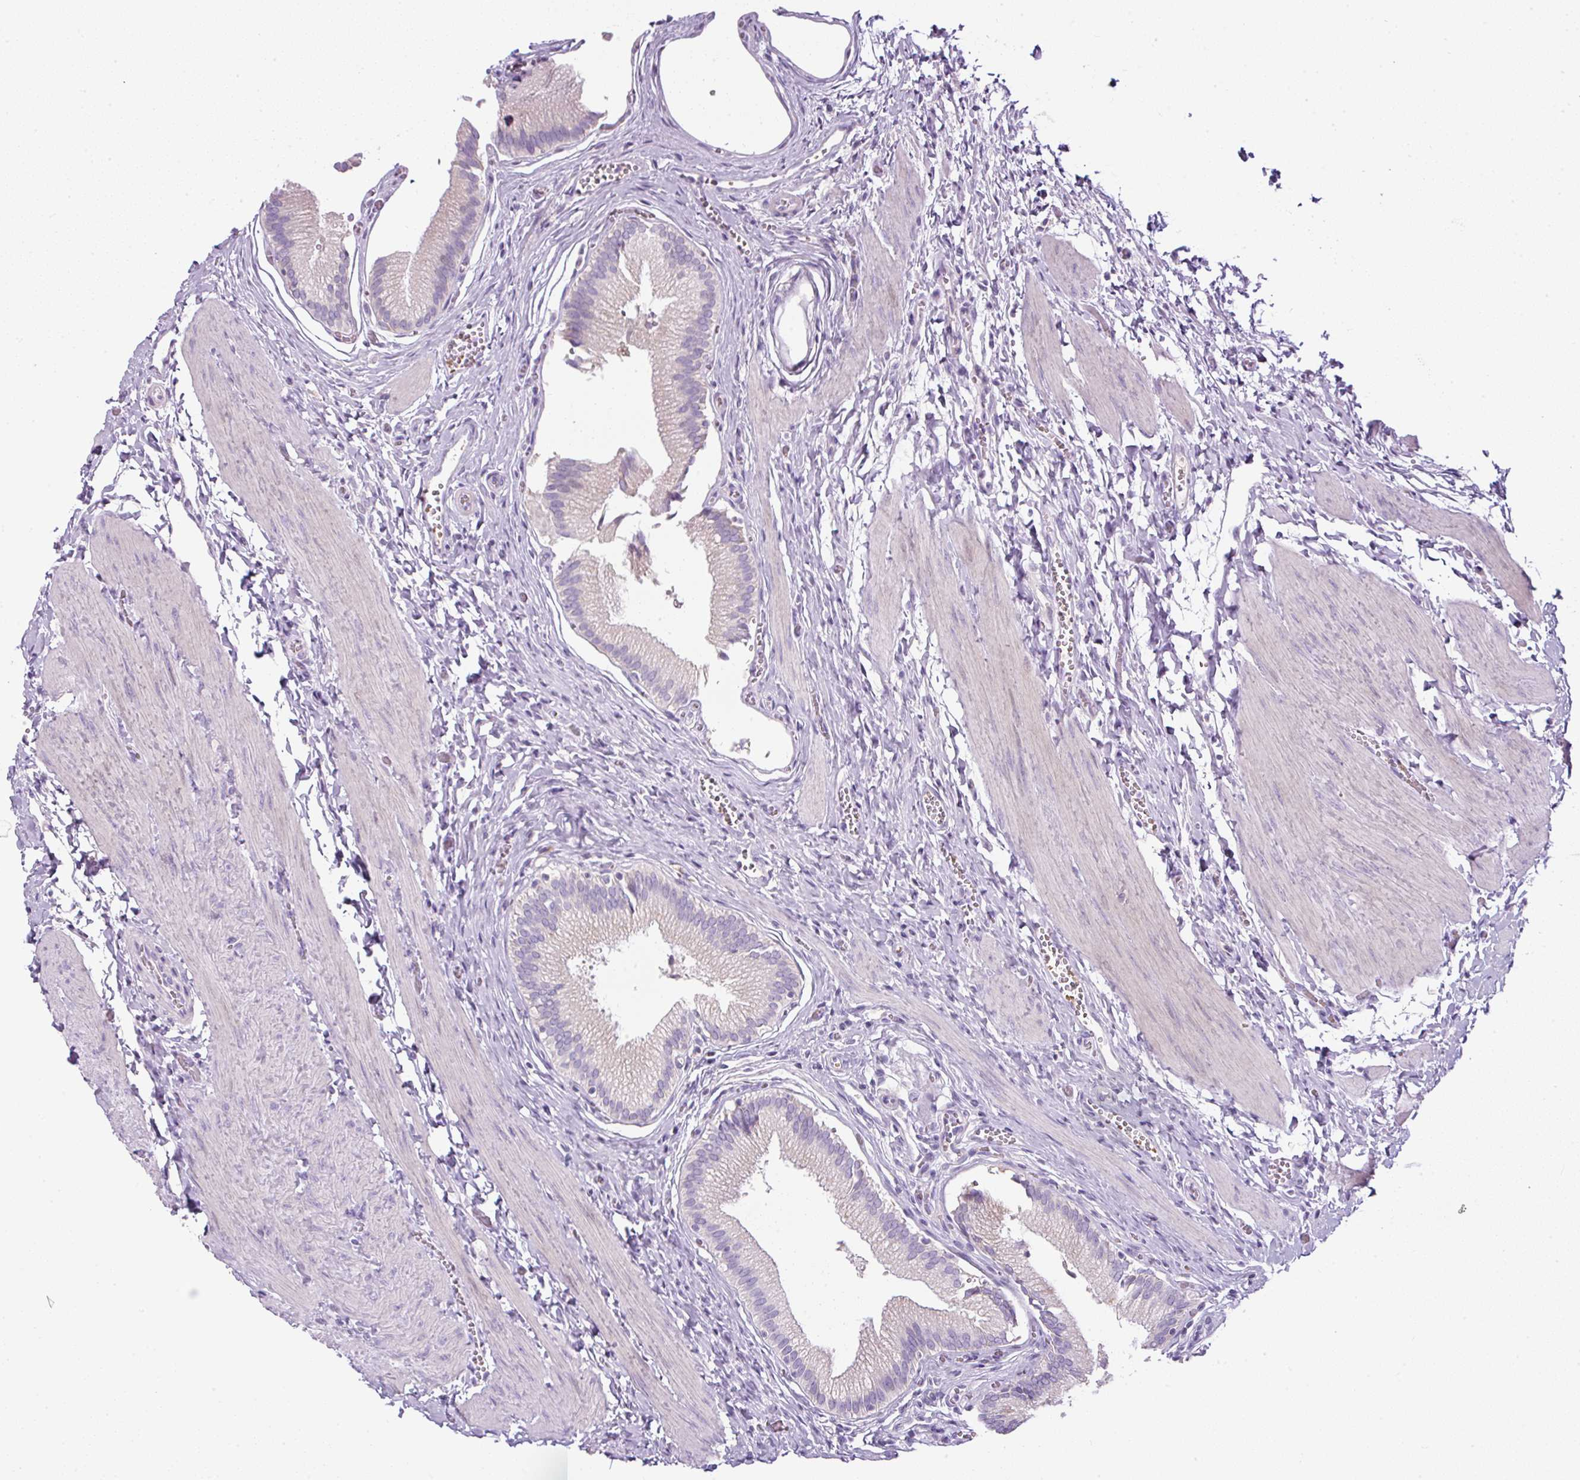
{"staining": {"intensity": "weak", "quantity": "<25%", "location": "cytoplasmic/membranous"}, "tissue": "gallbladder", "cell_type": "Glandular cells", "image_type": "normal", "snomed": [{"axis": "morphology", "description": "Normal tissue, NOS"}, {"axis": "topography", "description": "Gallbladder"}], "caption": "Histopathology image shows no protein positivity in glandular cells of unremarkable gallbladder.", "gene": "FGFBP3", "patient": {"sex": "male", "age": 17}}